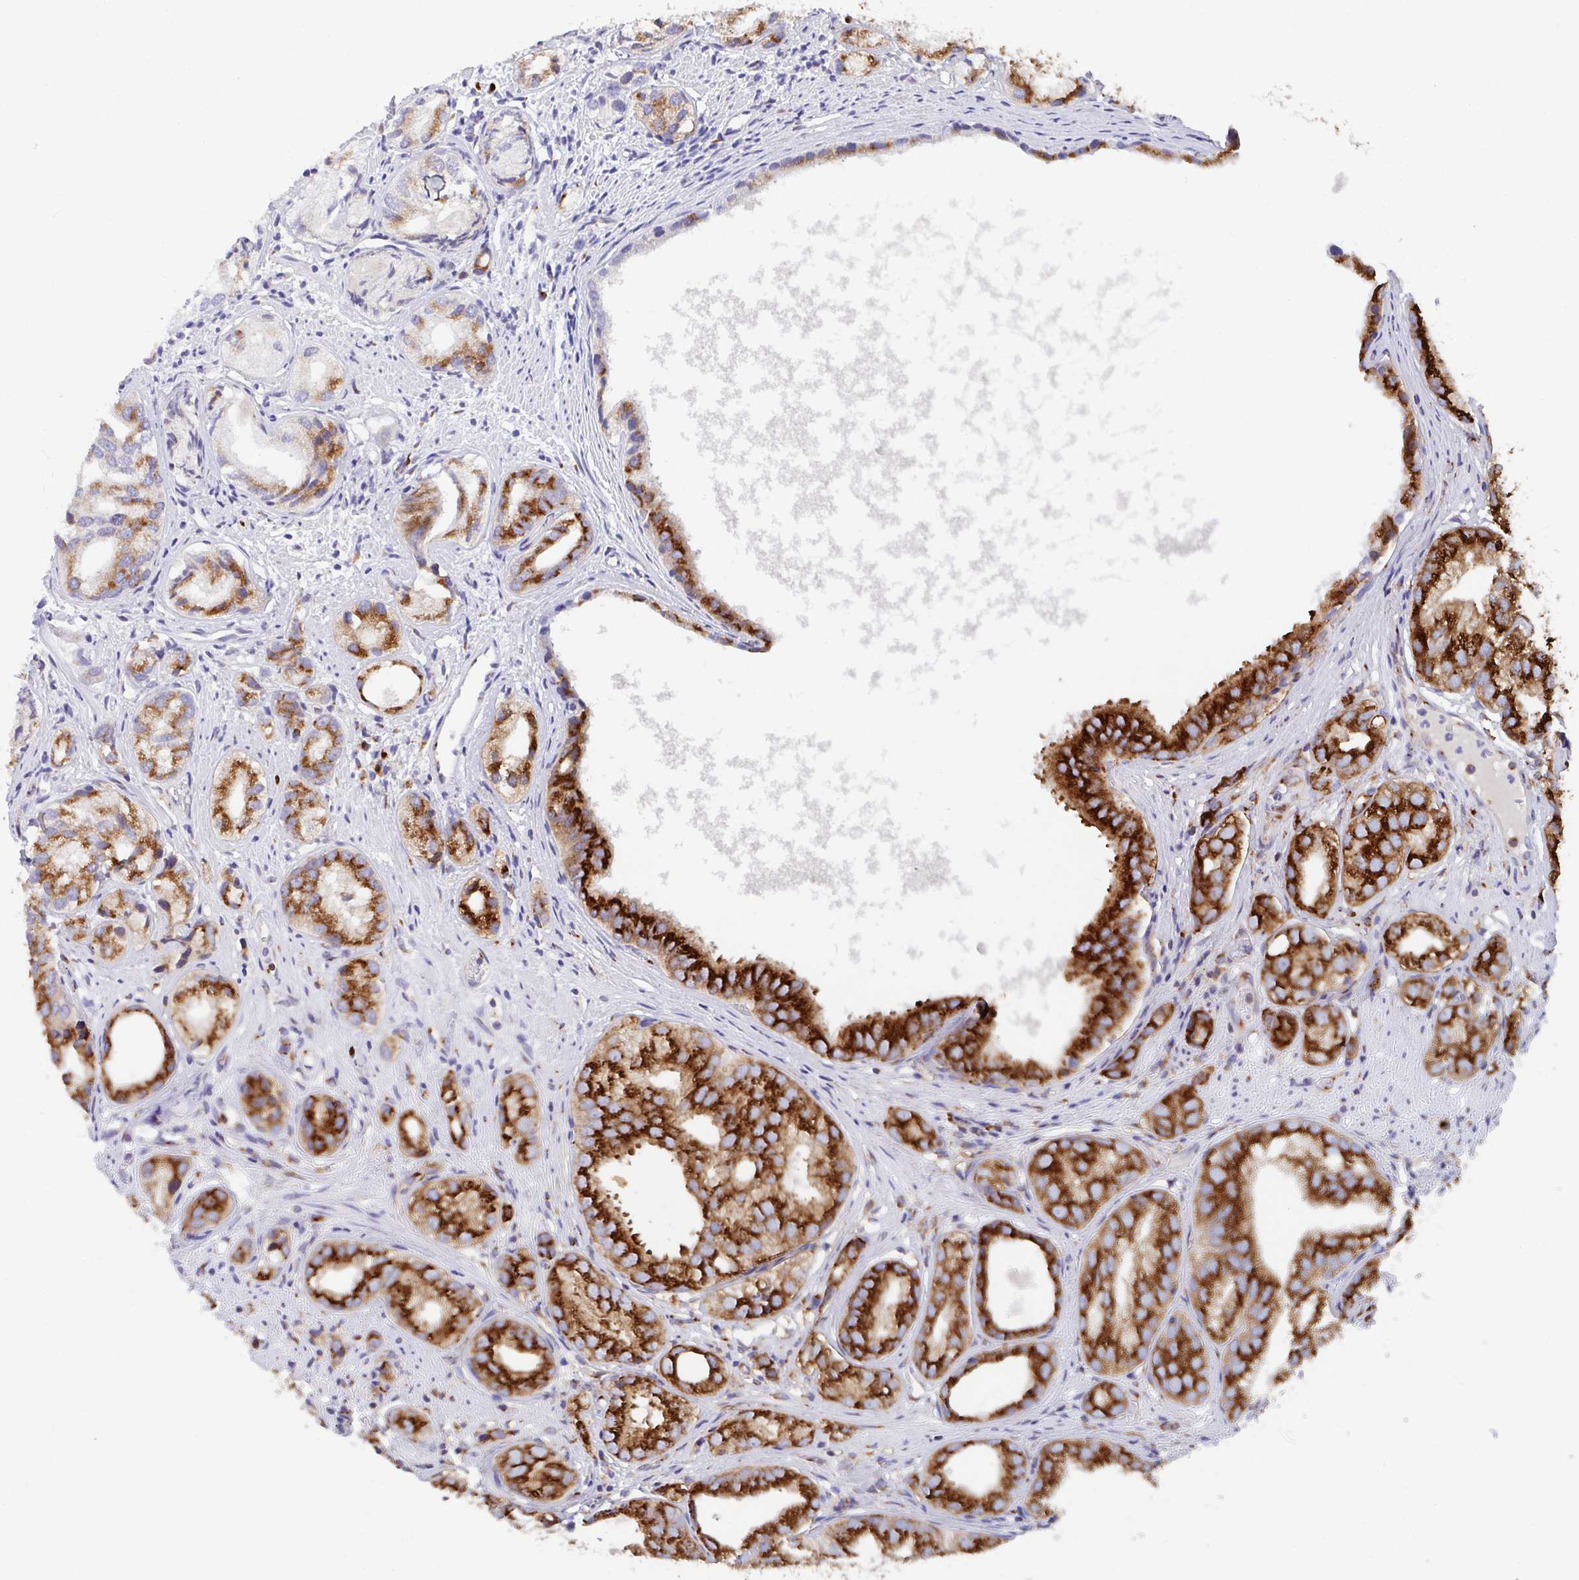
{"staining": {"intensity": "strong", "quantity": ">75%", "location": "cytoplasmic/membranous"}, "tissue": "prostate cancer", "cell_type": "Tumor cells", "image_type": "cancer", "snomed": [{"axis": "morphology", "description": "Adenocarcinoma, High grade"}, {"axis": "topography", "description": "Prostate"}], "caption": "Adenocarcinoma (high-grade) (prostate) was stained to show a protein in brown. There is high levels of strong cytoplasmic/membranous staining in about >75% of tumor cells.", "gene": "PROSER3", "patient": {"sex": "male", "age": 82}}